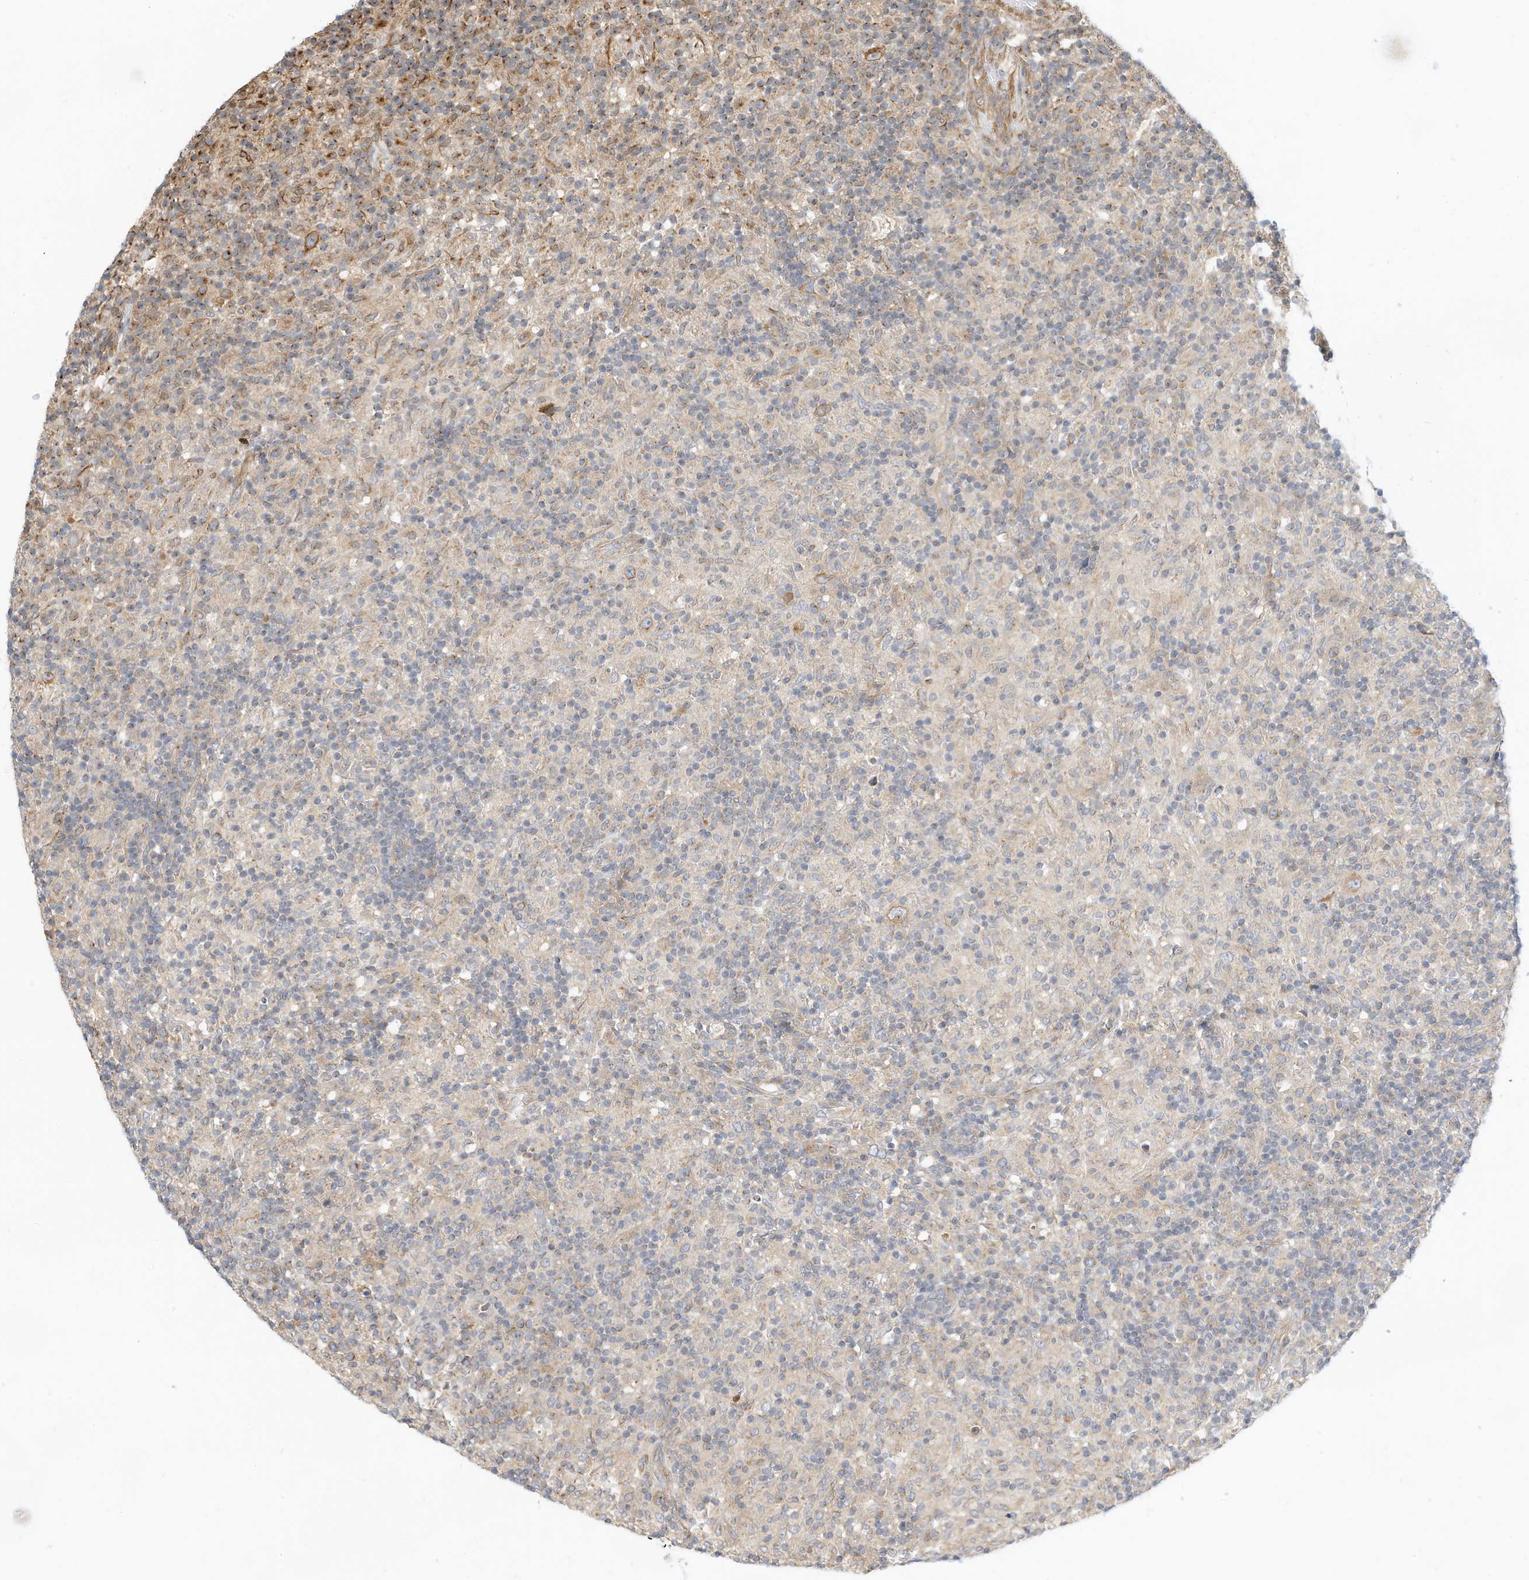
{"staining": {"intensity": "moderate", "quantity": "25%-75%", "location": "cytoplasmic/membranous"}, "tissue": "lymphoma", "cell_type": "Tumor cells", "image_type": "cancer", "snomed": [{"axis": "morphology", "description": "Hodgkin's disease, NOS"}, {"axis": "topography", "description": "Lymph node"}], "caption": "There is medium levels of moderate cytoplasmic/membranous expression in tumor cells of lymphoma, as demonstrated by immunohistochemical staining (brown color).", "gene": "OFD1", "patient": {"sex": "male", "age": 70}}